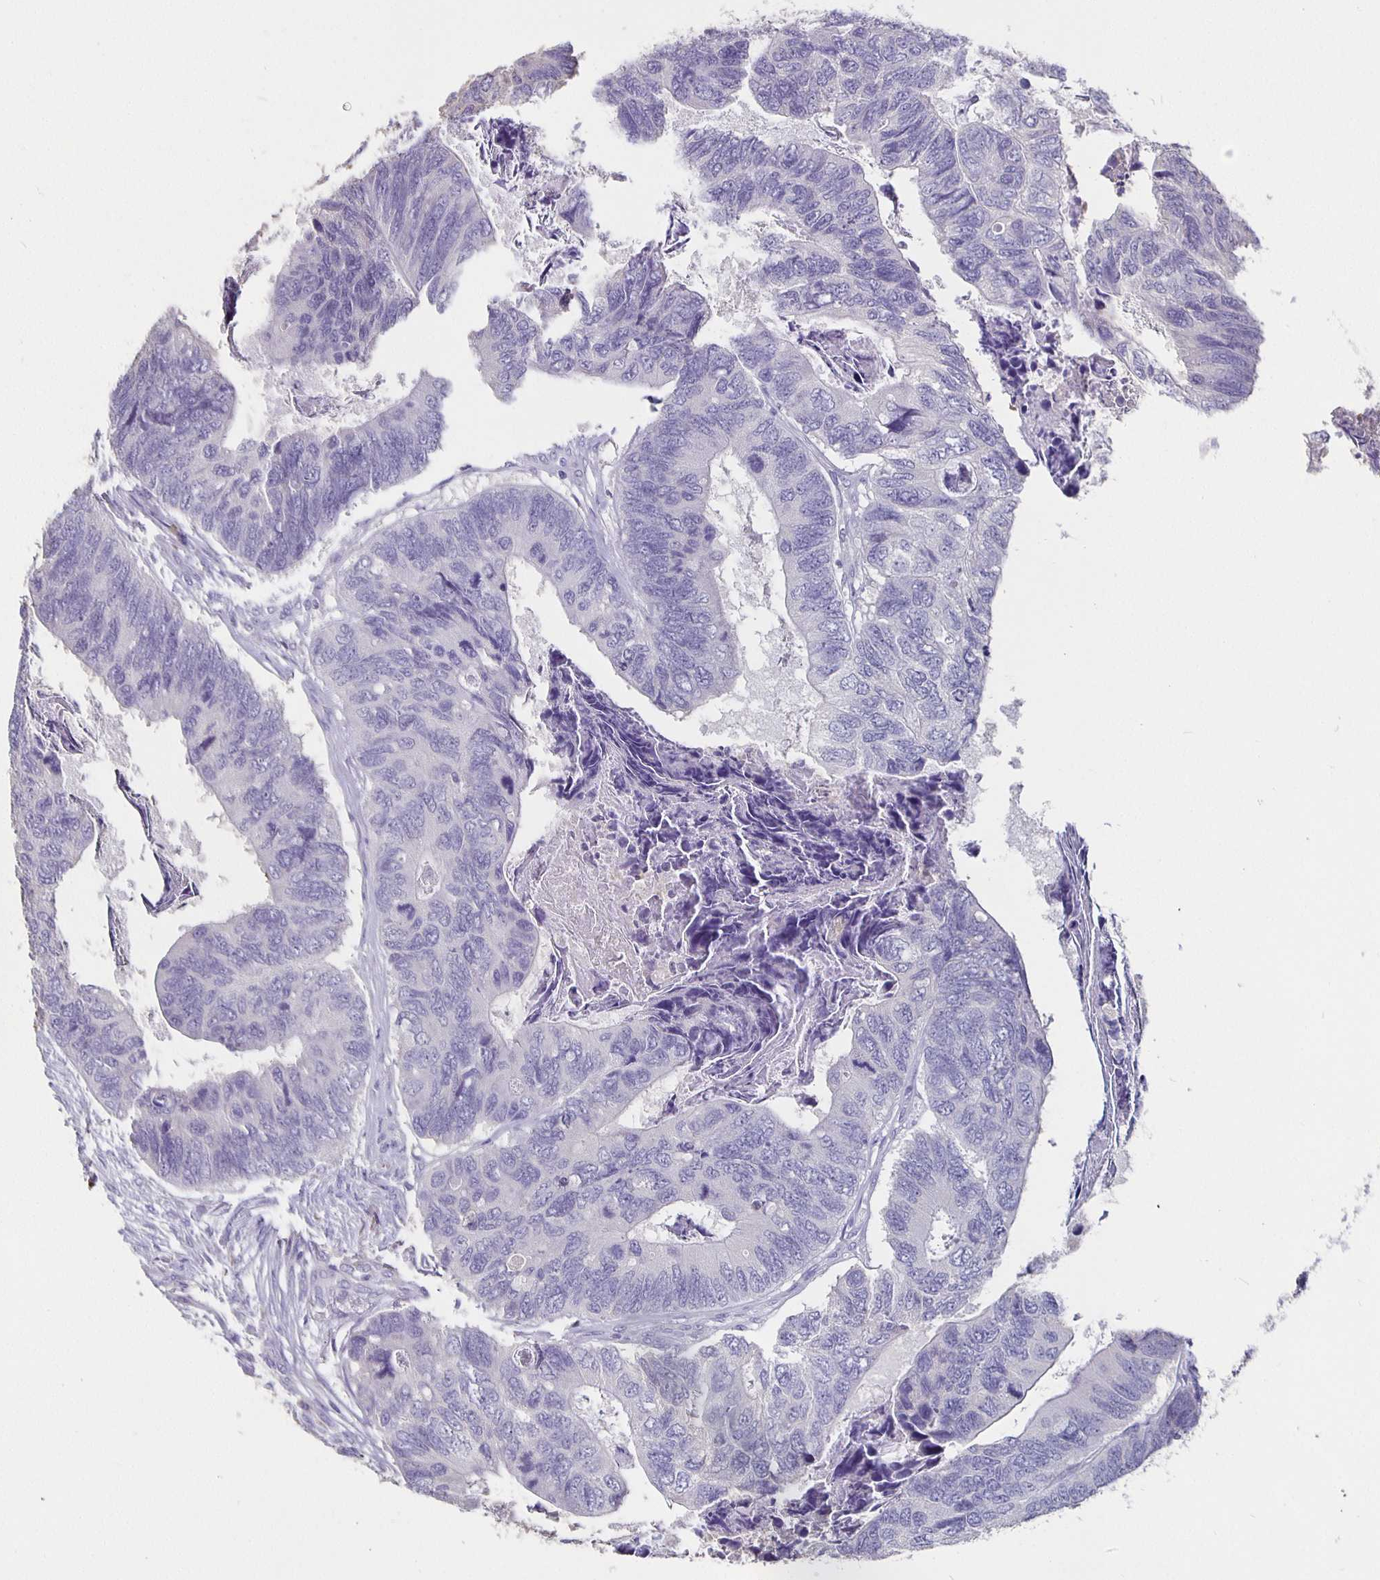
{"staining": {"intensity": "negative", "quantity": "none", "location": "none"}, "tissue": "colorectal cancer", "cell_type": "Tumor cells", "image_type": "cancer", "snomed": [{"axis": "morphology", "description": "Adenocarcinoma, NOS"}, {"axis": "topography", "description": "Colon"}], "caption": "Immunohistochemistry image of colorectal cancer (adenocarcinoma) stained for a protein (brown), which shows no staining in tumor cells.", "gene": "GPX4", "patient": {"sex": "female", "age": 67}}